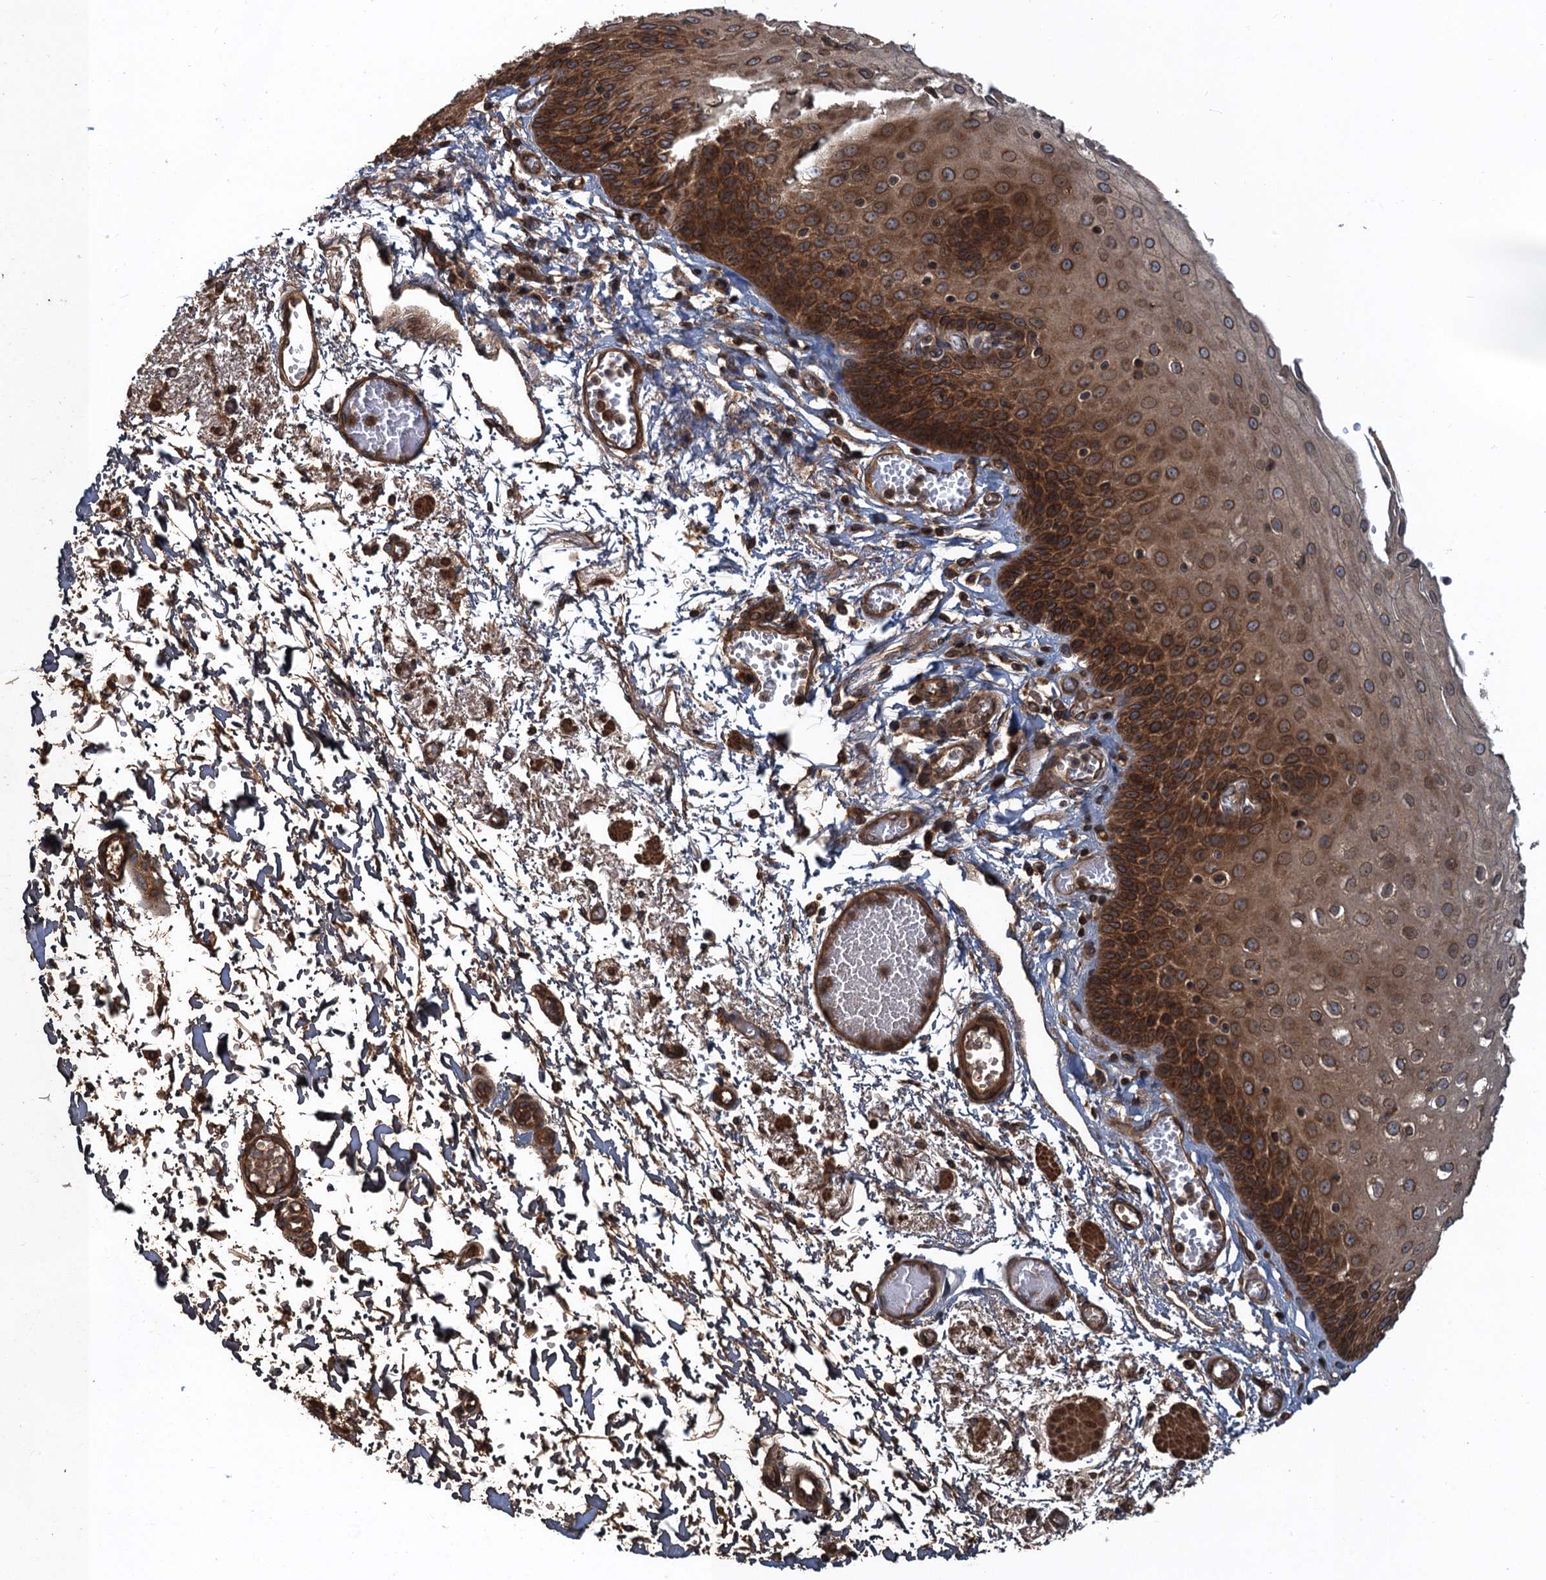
{"staining": {"intensity": "moderate", "quantity": ">75%", "location": "cytoplasmic/membranous"}, "tissue": "esophagus", "cell_type": "Squamous epithelial cells", "image_type": "normal", "snomed": [{"axis": "morphology", "description": "Normal tissue, NOS"}, {"axis": "topography", "description": "Esophagus"}], "caption": "An image of esophagus stained for a protein displays moderate cytoplasmic/membranous brown staining in squamous epithelial cells. (DAB IHC with brightfield microscopy, high magnification).", "gene": "GLE1", "patient": {"sex": "male", "age": 81}}